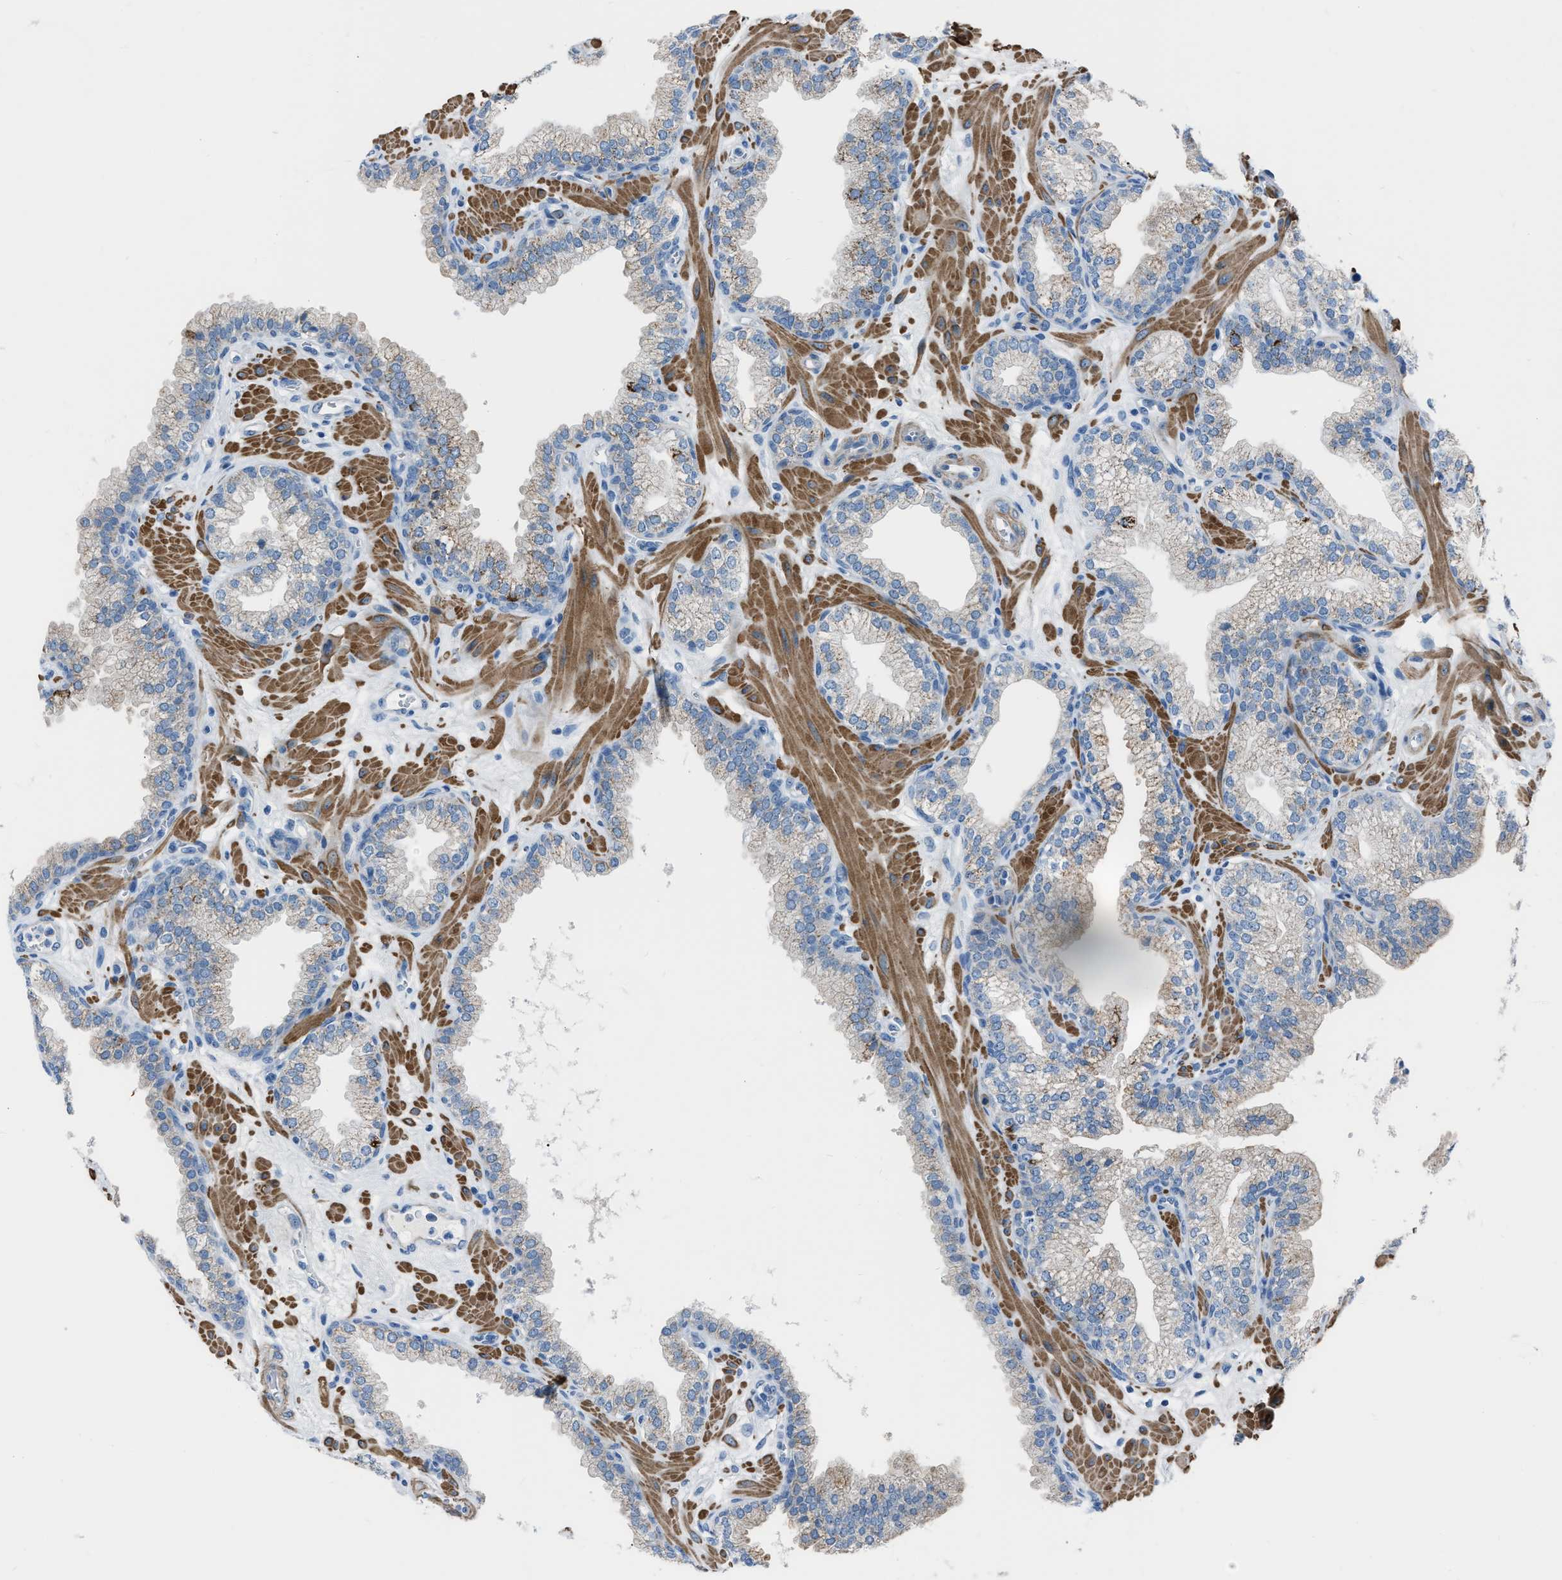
{"staining": {"intensity": "weak", "quantity": "<25%", "location": "cytoplasmic/membranous"}, "tissue": "prostate", "cell_type": "Glandular cells", "image_type": "normal", "snomed": [{"axis": "morphology", "description": "Normal tissue, NOS"}, {"axis": "morphology", "description": "Urothelial carcinoma, Low grade"}, {"axis": "topography", "description": "Urinary bladder"}, {"axis": "topography", "description": "Prostate"}], "caption": "Benign prostate was stained to show a protein in brown. There is no significant expression in glandular cells.", "gene": "SPATC1L", "patient": {"sex": "male", "age": 60}}